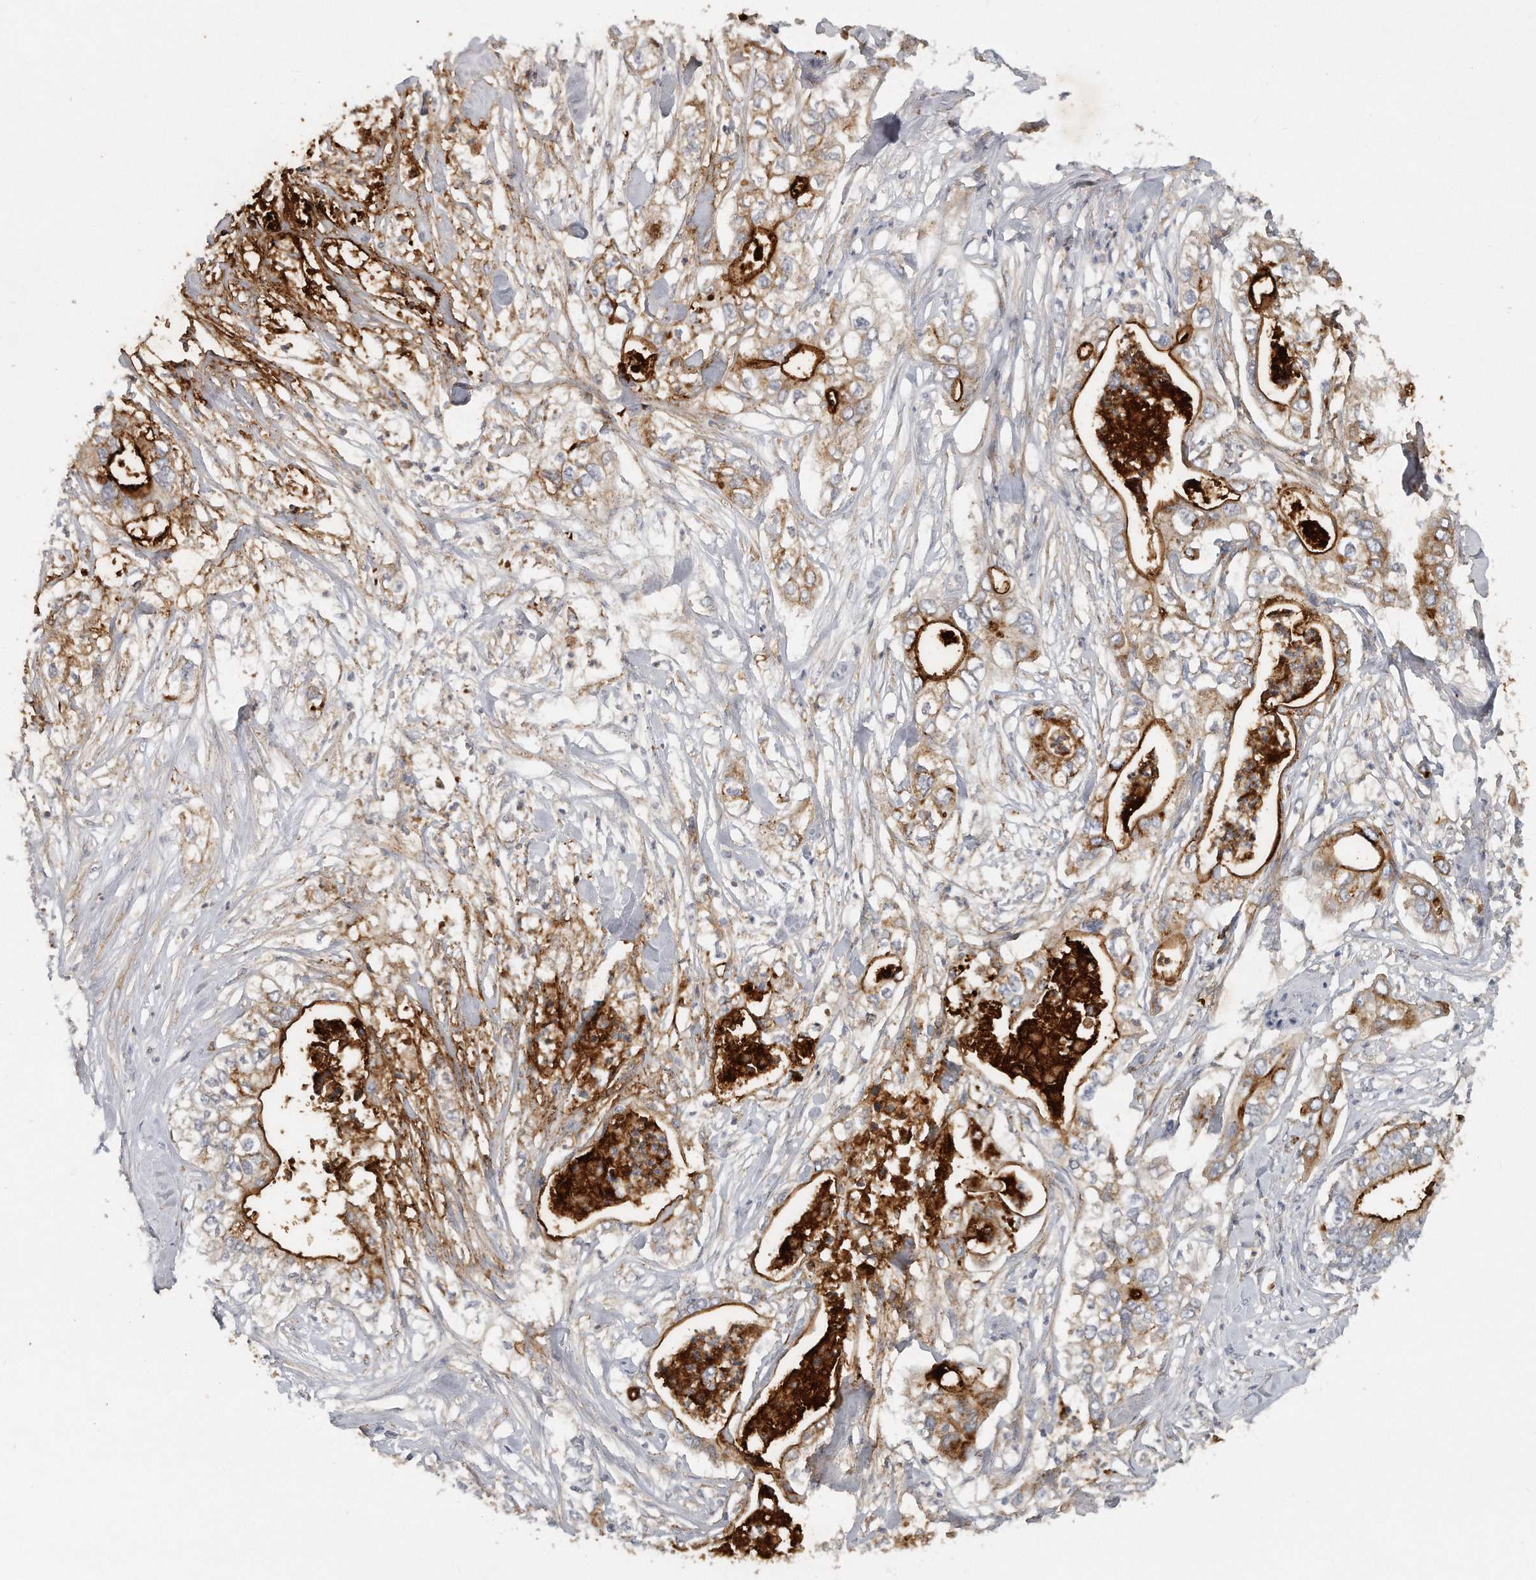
{"staining": {"intensity": "strong", "quantity": "25%-75%", "location": "cytoplasmic/membranous"}, "tissue": "pancreatic cancer", "cell_type": "Tumor cells", "image_type": "cancer", "snomed": [{"axis": "morphology", "description": "Adenocarcinoma, NOS"}, {"axis": "topography", "description": "Pancreas"}], "caption": "A photomicrograph of human pancreatic adenocarcinoma stained for a protein displays strong cytoplasmic/membranous brown staining in tumor cells.", "gene": "TRAPPC14", "patient": {"sex": "female", "age": 78}}